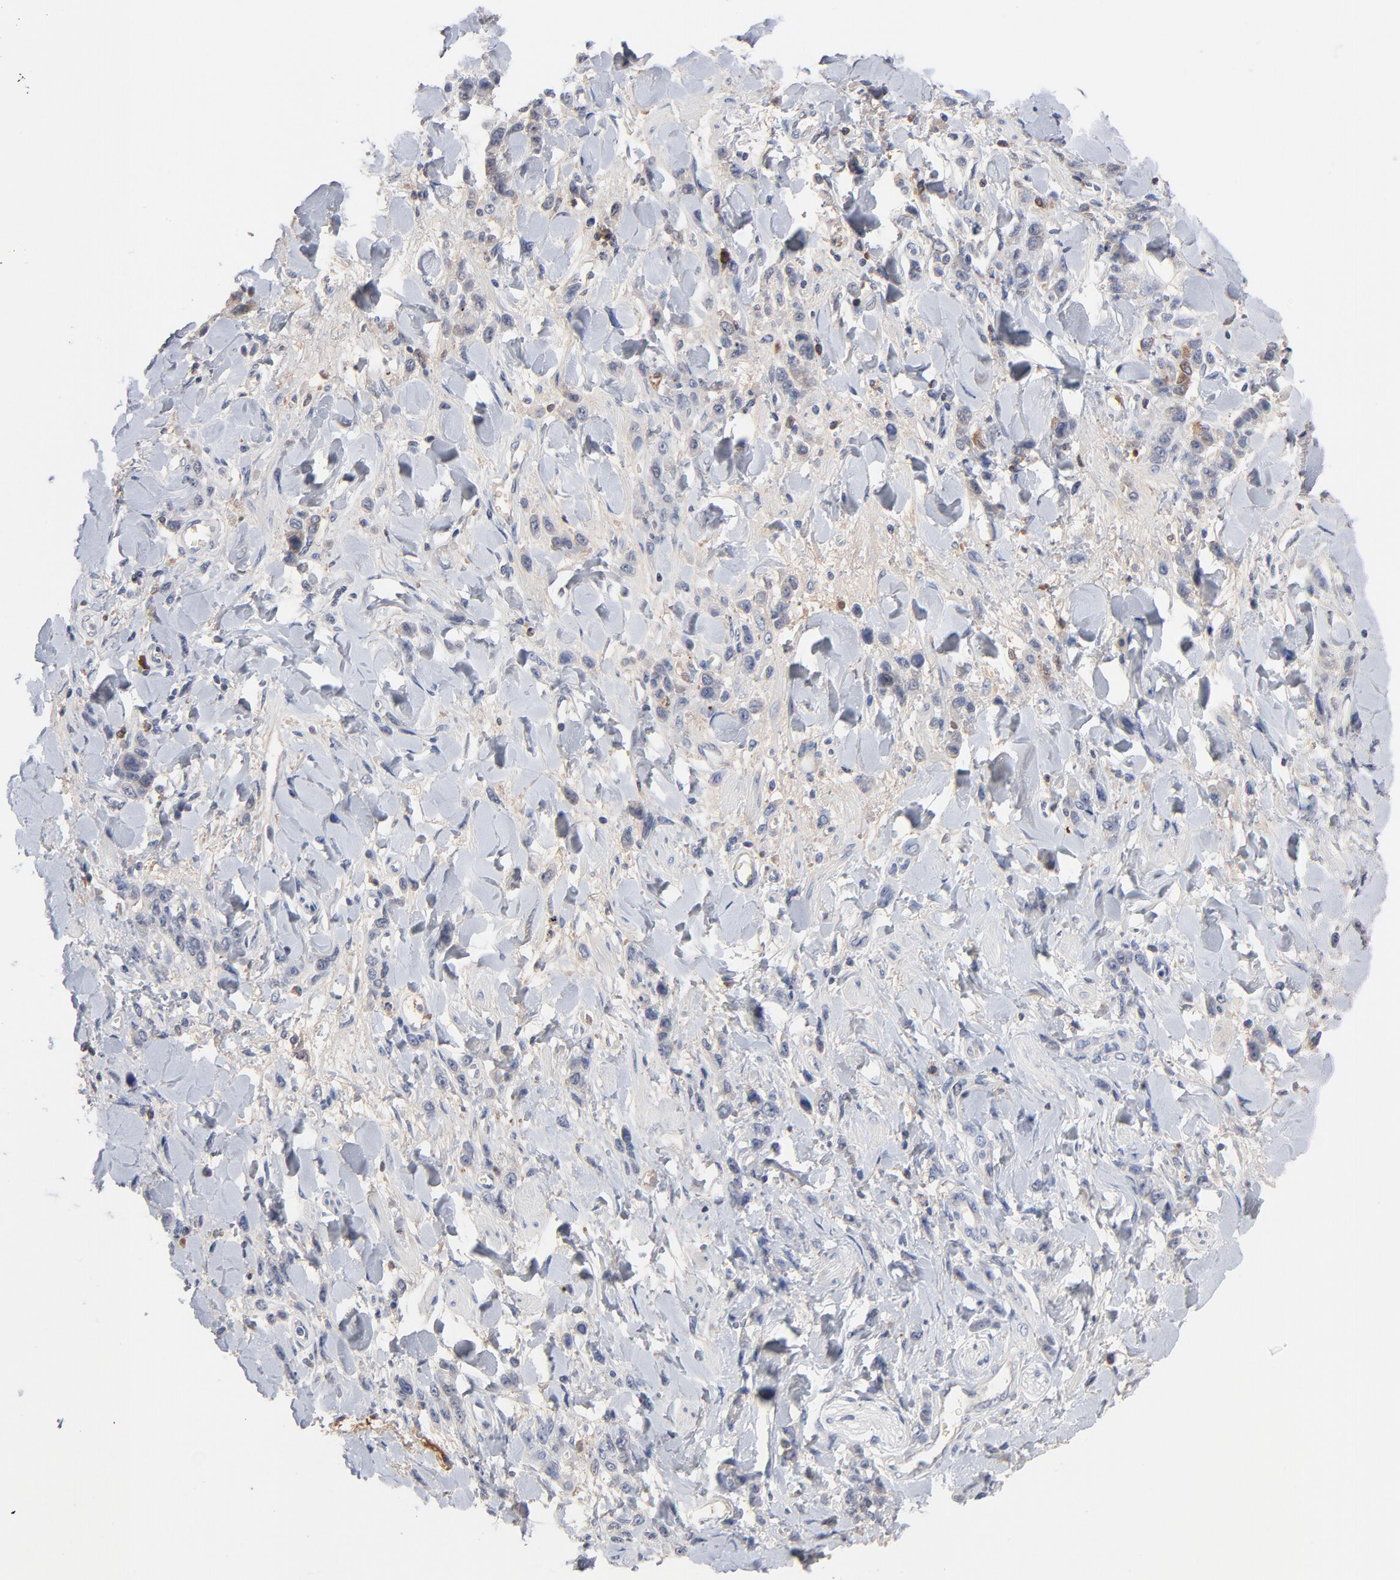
{"staining": {"intensity": "negative", "quantity": "none", "location": "none"}, "tissue": "stomach cancer", "cell_type": "Tumor cells", "image_type": "cancer", "snomed": [{"axis": "morphology", "description": "Normal tissue, NOS"}, {"axis": "morphology", "description": "Adenocarcinoma, NOS"}, {"axis": "topography", "description": "Stomach"}], "caption": "DAB immunohistochemical staining of human stomach adenocarcinoma shows no significant expression in tumor cells. The staining was performed using DAB (3,3'-diaminobenzidine) to visualize the protein expression in brown, while the nuclei were stained in blue with hematoxylin (Magnification: 20x).", "gene": "SERPINA4", "patient": {"sex": "male", "age": 82}}